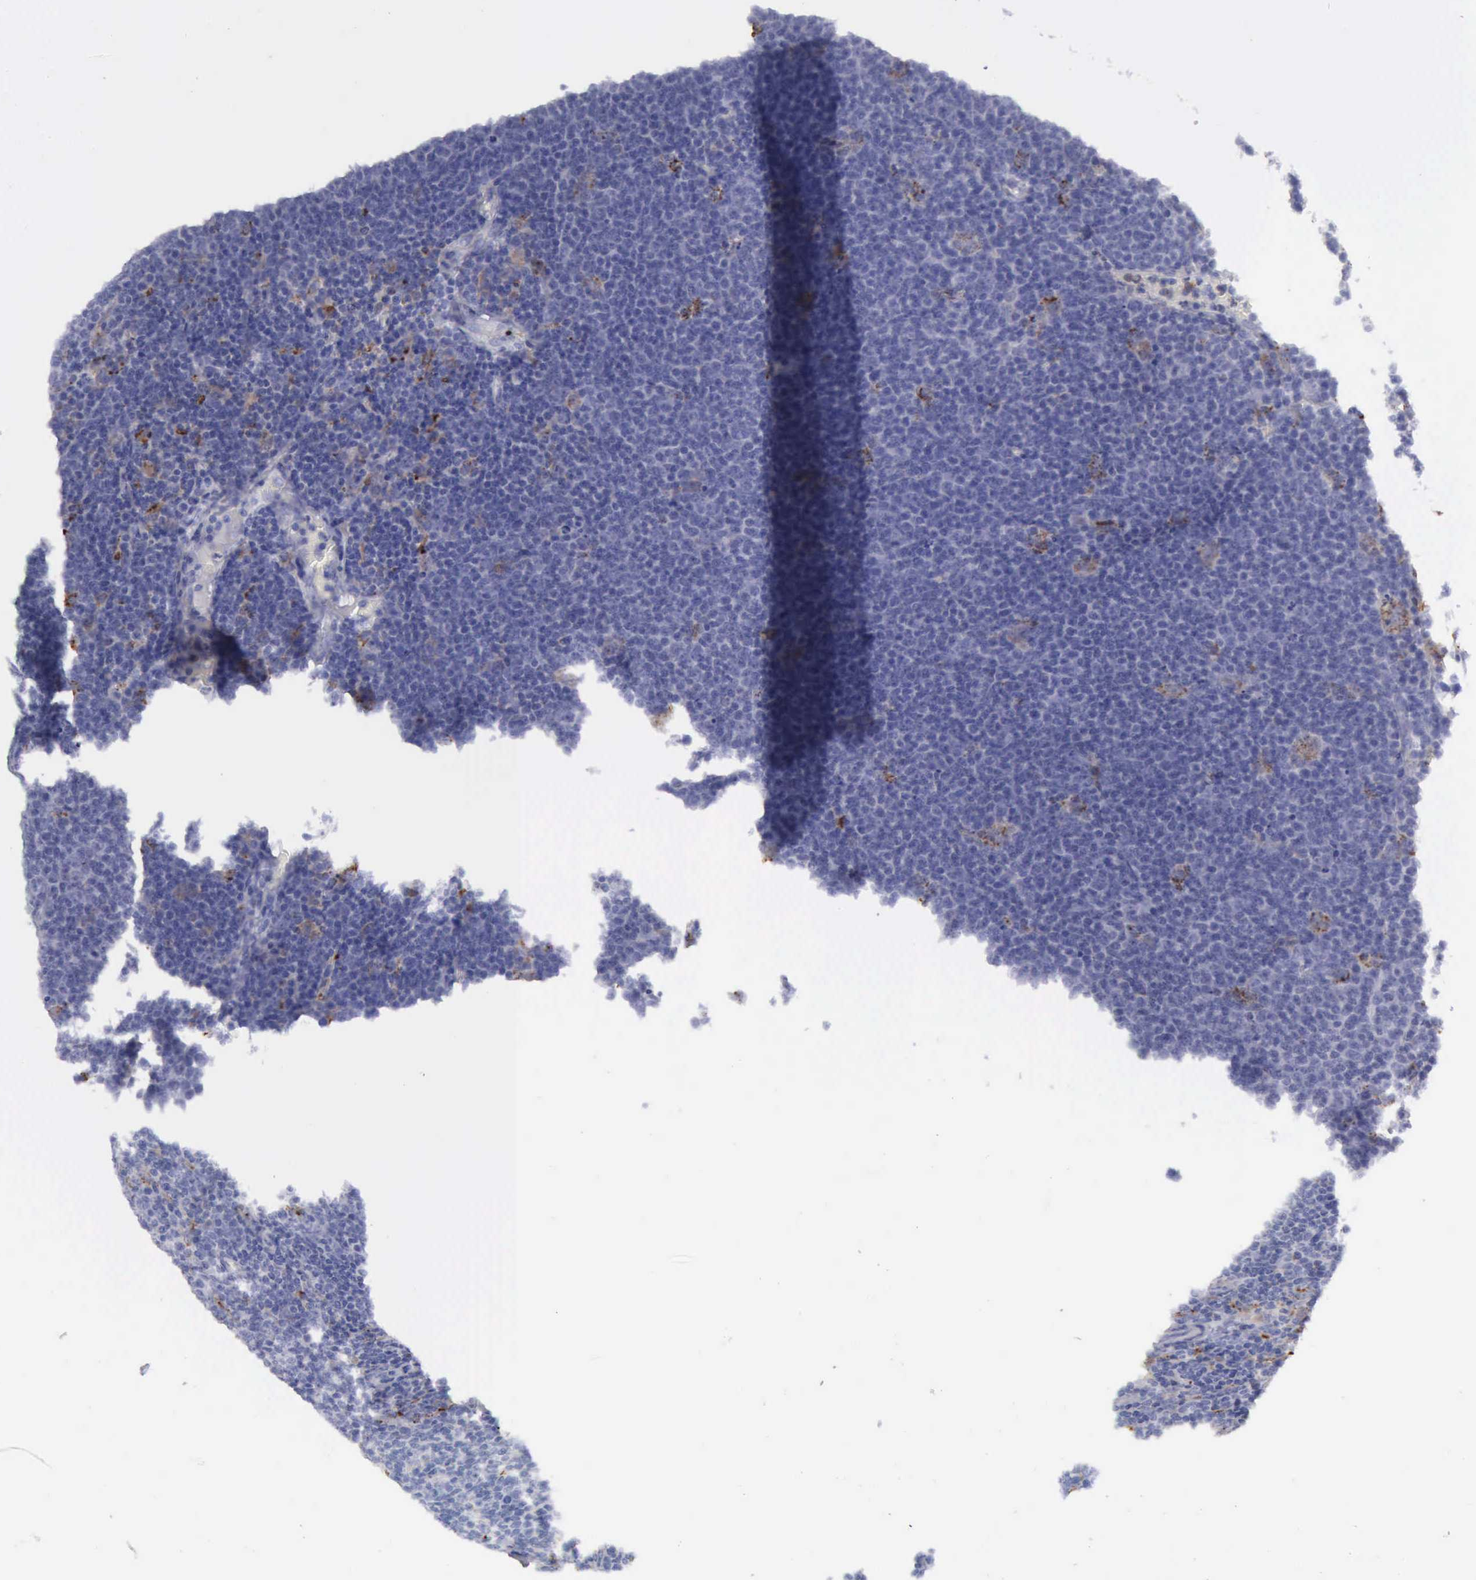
{"staining": {"intensity": "negative", "quantity": "none", "location": "none"}, "tissue": "lymphoma", "cell_type": "Tumor cells", "image_type": "cancer", "snomed": [{"axis": "morphology", "description": "Malignant lymphoma, non-Hodgkin's type, Low grade"}, {"axis": "topography", "description": "Lymph node"}], "caption": "DAB (3,3'-diaminobenzidine) immunohistochemical staining of malignant lymphoma, non-Hodgkin's type (low-grade) reveals no significant staining in tumor cells.", "gene": "CTSS", "patient": {"sex": "male", "age": 74}}